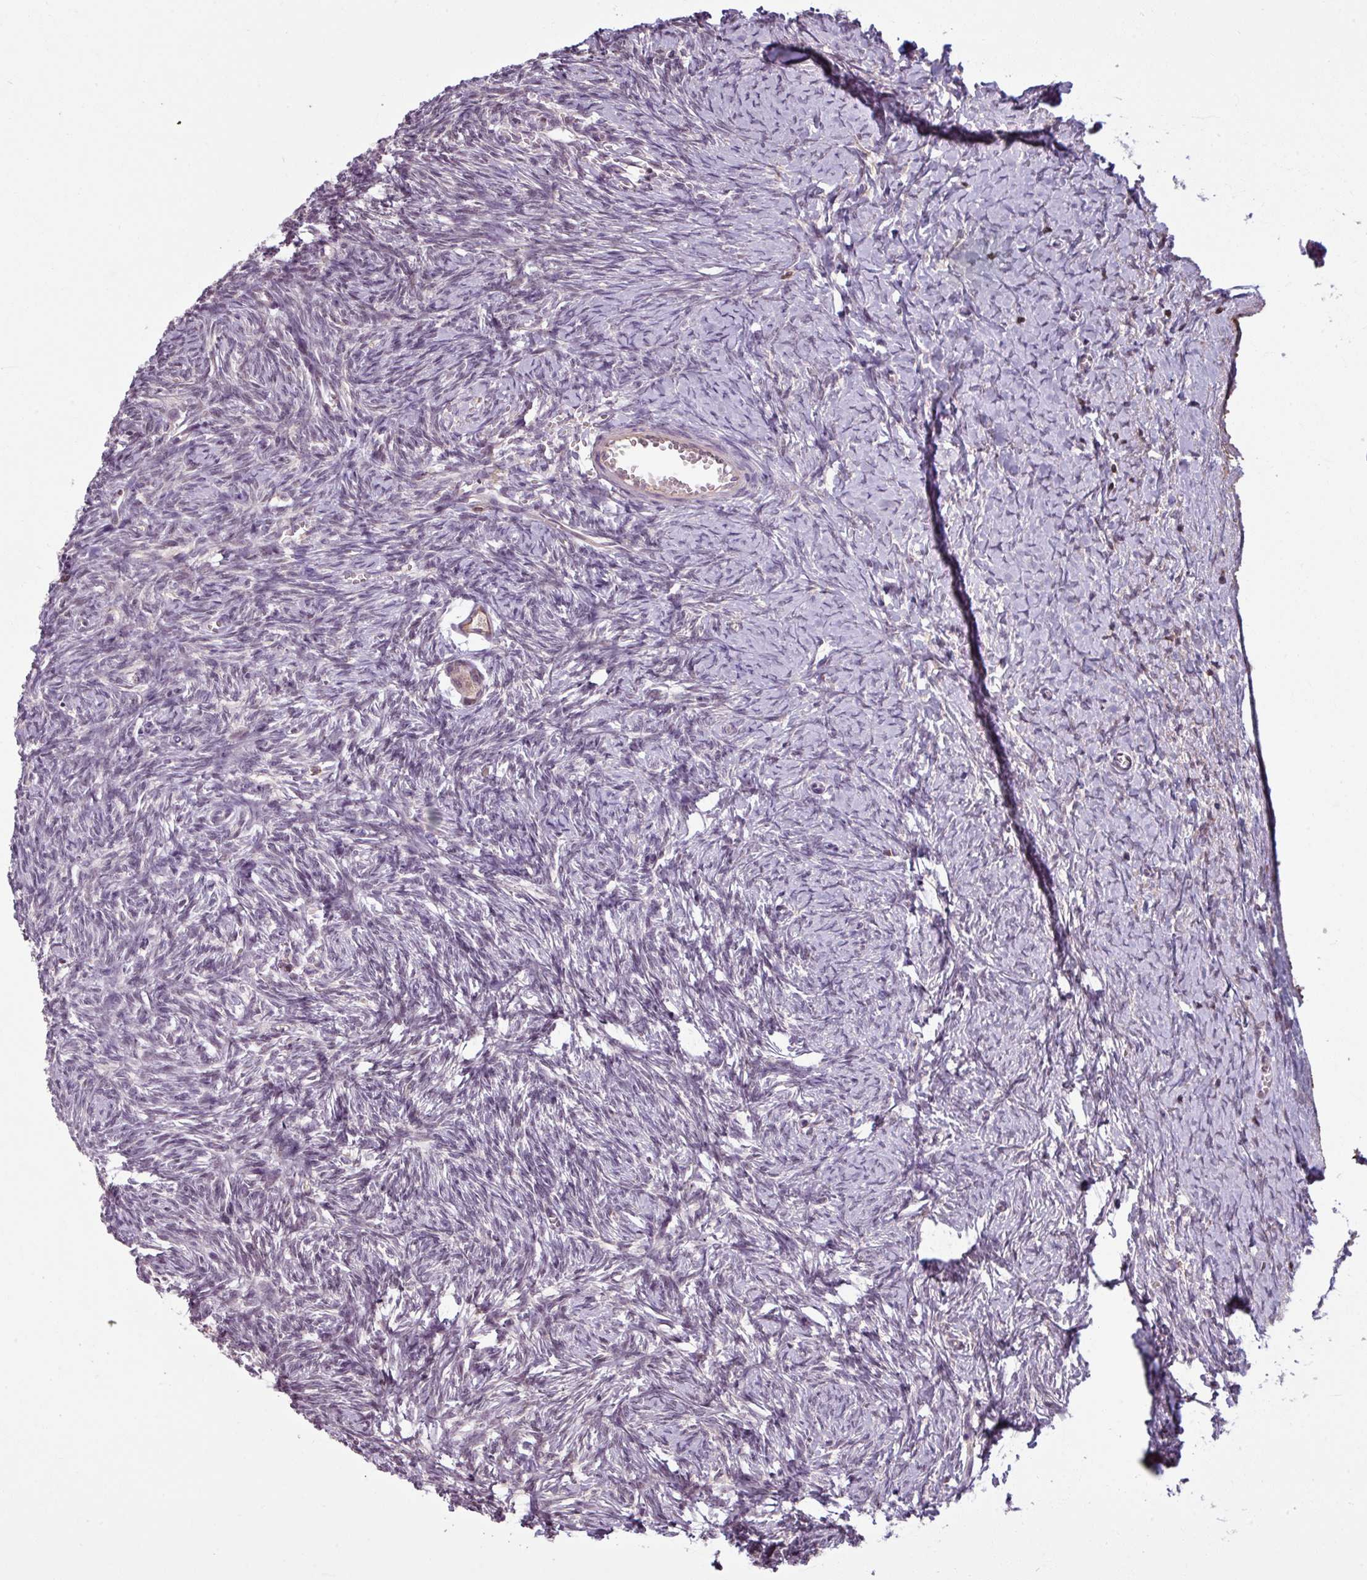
{"staining": {"intensity": "weak", "quantity": ">75%", "location": "cytoplasmic/membranous"}, "tissue": "ovary", "cell_type": "Follicle cells", "image_type": "normal", "snomed": [{"axis": "morphology", "description": "Normal tissue, NOS"}, {"axis": "topography", "description": "Ovary"}], "caption": "Protein analysis of normal ovary reveals weak cytoplasmic/membranous expression in about >75% of follicle cells. The protein is shown in brown color, while the nuclei are stained blue.", "gene": "TUSC3", "patient": {"sex": "female", "age": 39}}